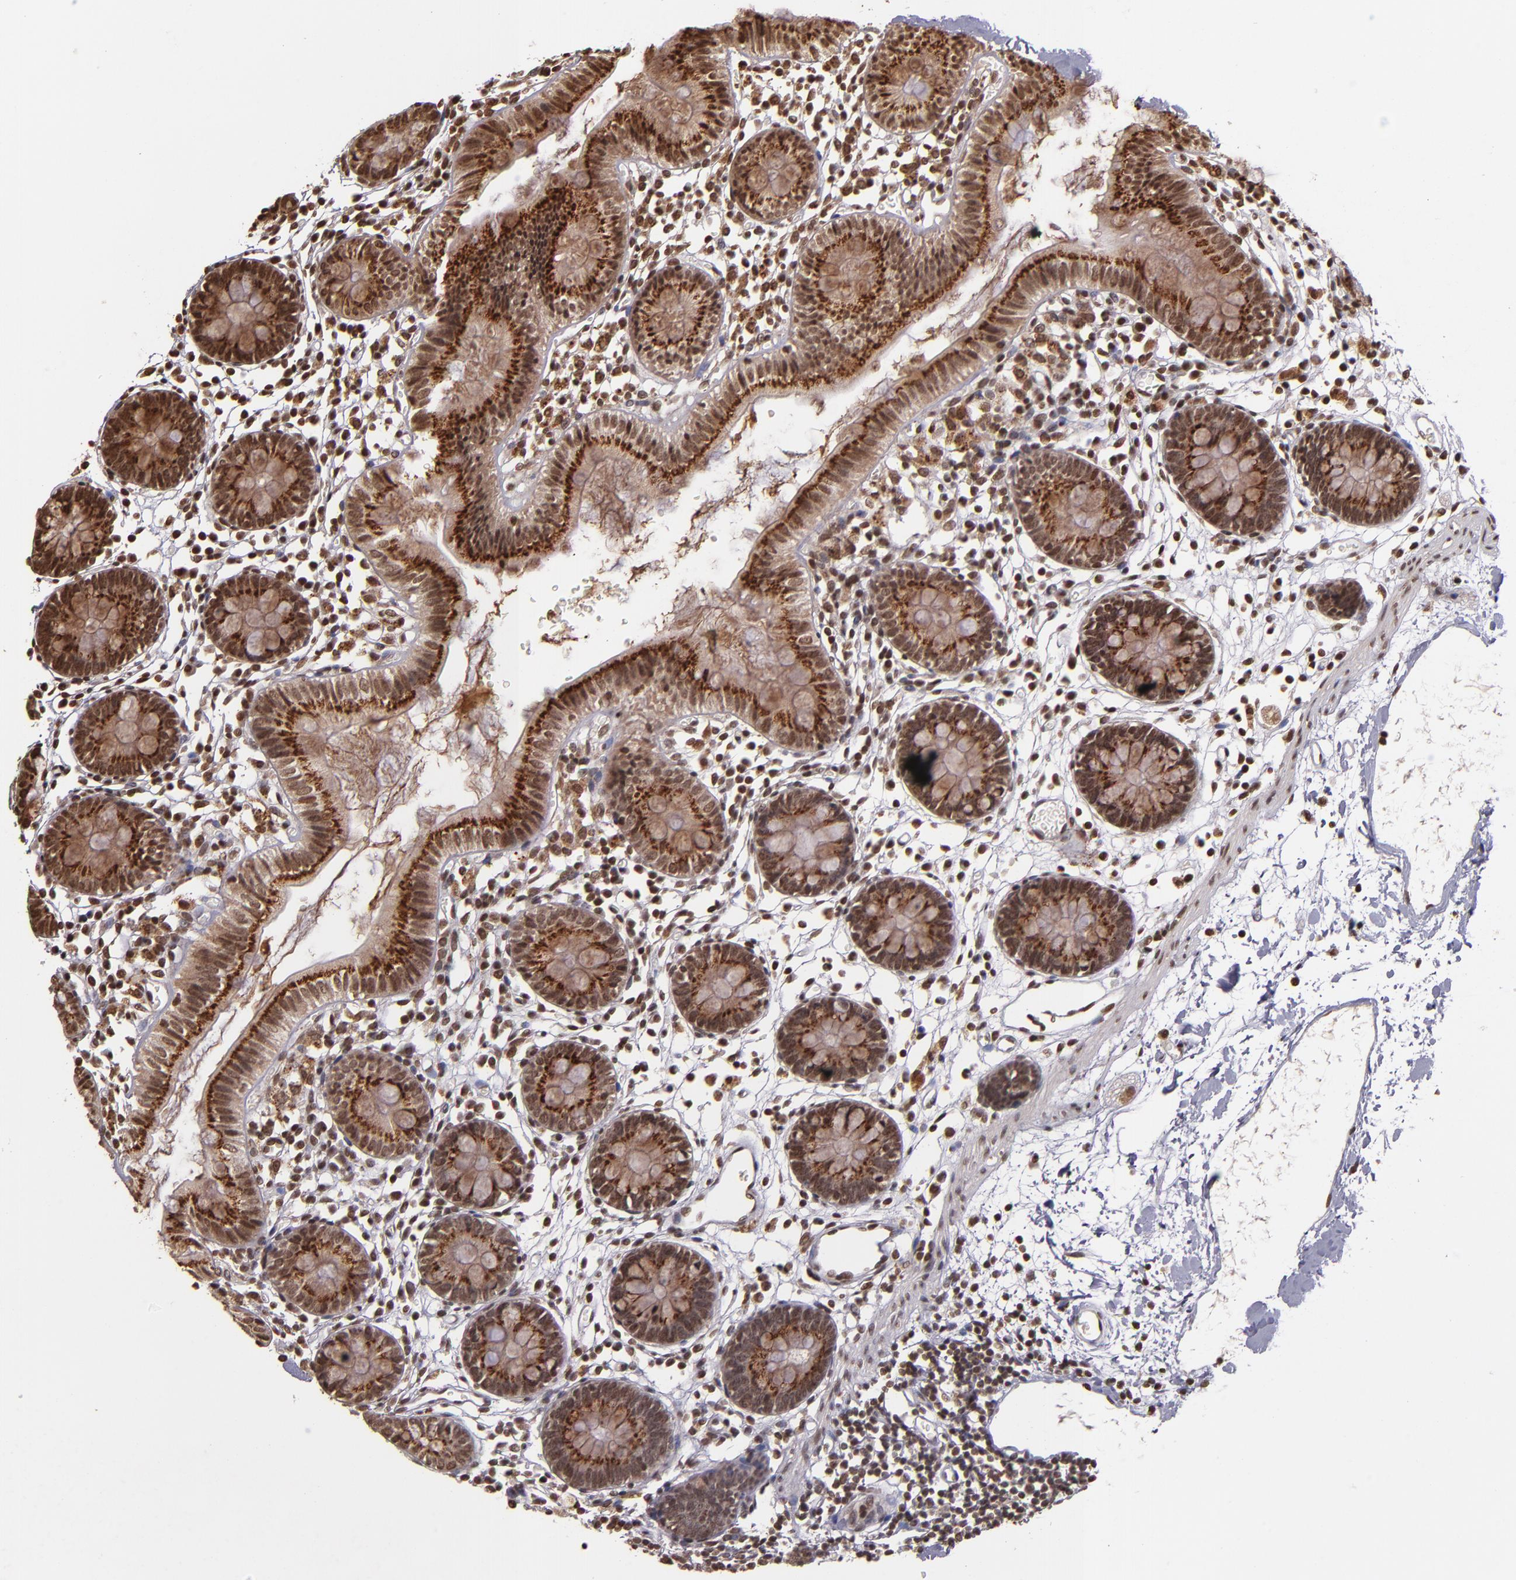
{"staining": {"intensity": "strong", "quantity": ">75%", "location": "nuclear"}, "tissue": "colon", "cell_type": "Endothelial cells", "image_type": "normal", "snomed": [{"axis": "morphology", "description": "Normal tissue, NOS"}, {"axis": "topography", "description": "Colon"}], "caption": "High-power microscopy captured an immunohistochemistry (IHC) micrograph of unremarkable colon, revealing strong nuclear staining in about >75% of endothelial cells.", "gene": "CUL3", "patient": {"sex": "male", "age": 14}}